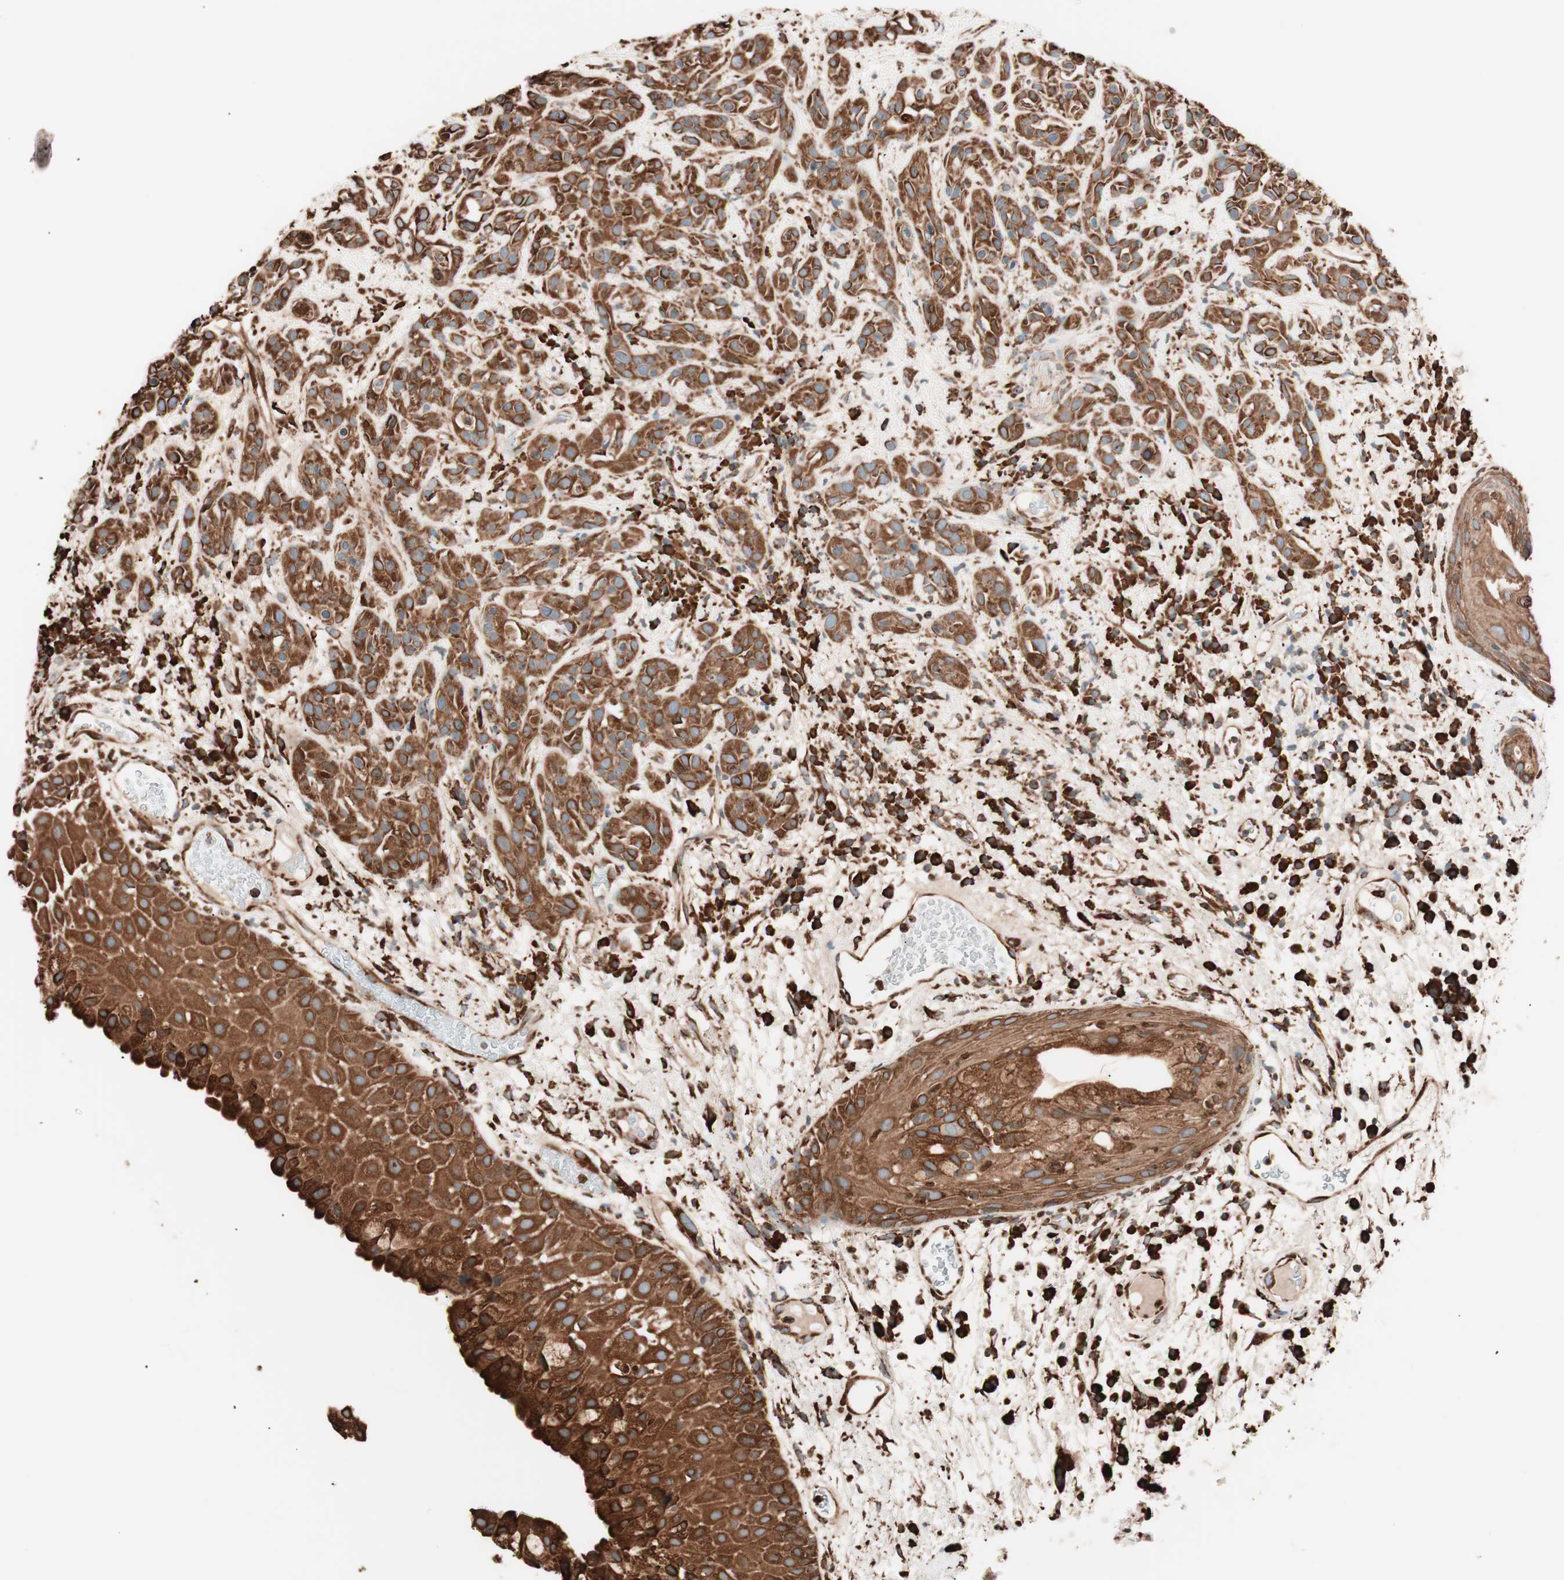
{"staining": {"intensity": "strong", "quantity": ">75%", "location": "cytoplasmic/membranous"}, "tissue": "head and neck cancer", "cell_type": "Tumor cells", "image_type": "cancer", "snomed": [{"axis": "morphology", "description": "Squamous cell carcinoma, NOS"}, {"axis": "topography", "description": "Head-Neck"}], "caption": "Immunohistochemistry (IHC) (DAB) staining of human squamous cell carcinoma (head and neck) displays strong cytoplasmic/membranous protein expression in approximately >75% of tumor cells.", "gene": "VEGFA", "patient": {"sex": "male", "age": 62}}